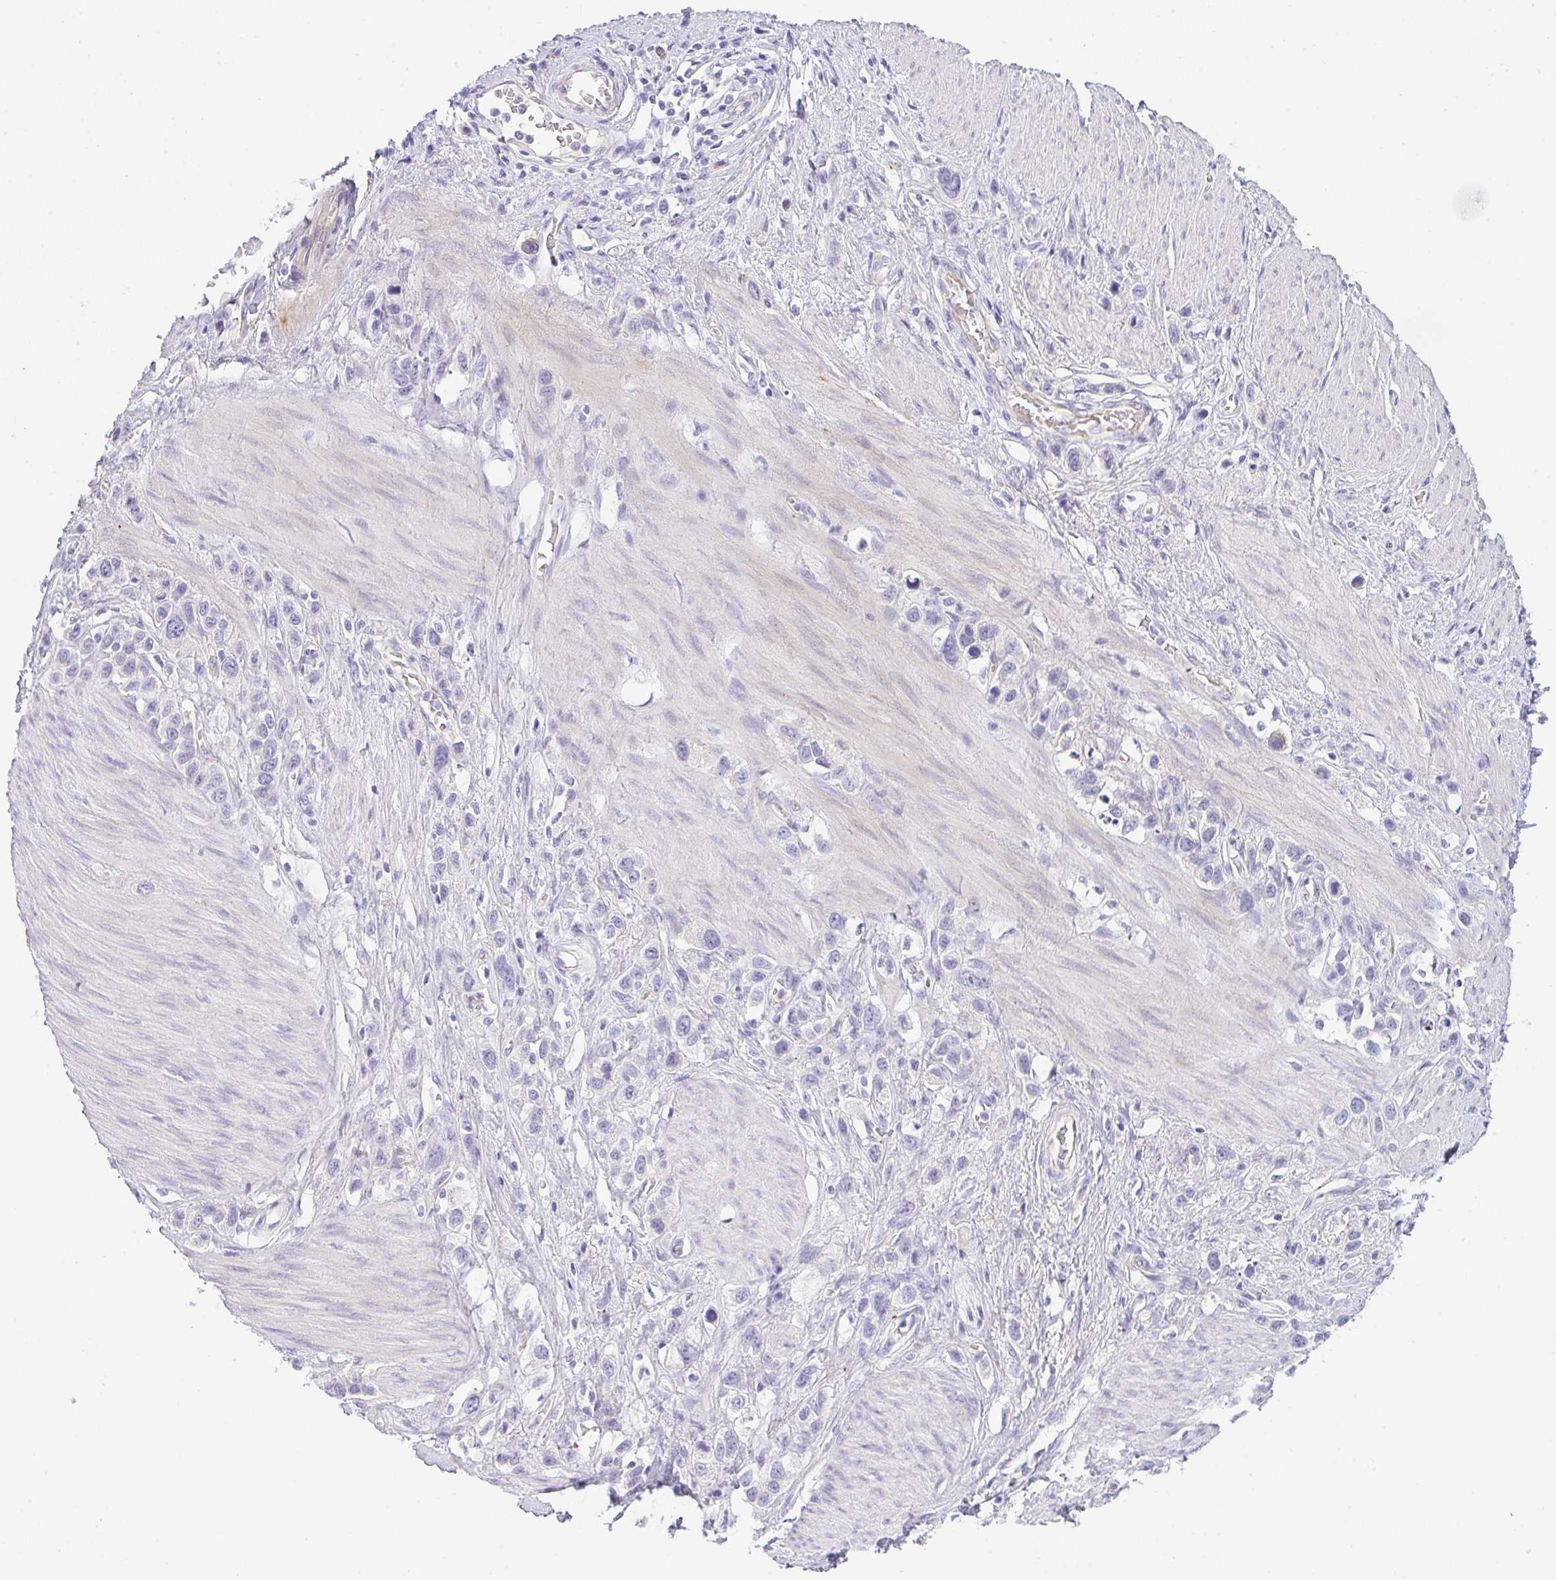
{"staining": {"intensity": "negative", "quantity": "none", "location": "none"}, "tissue": "stomach cancer", "cell_type": "Tumor cells", "image_type": "cancer", "snomed": [{"axis": "morphology", "description": "Adenocarcinoma, NOS"}, {"axis": "topography", "description": "Stomach"}], "caption": "Immunohistochemical staining of adenocarcinoma (stomach) shows no significant expression in tumor cells.", "gene": "LPAR4", "patient": {"sex": "female", "age": 65}}